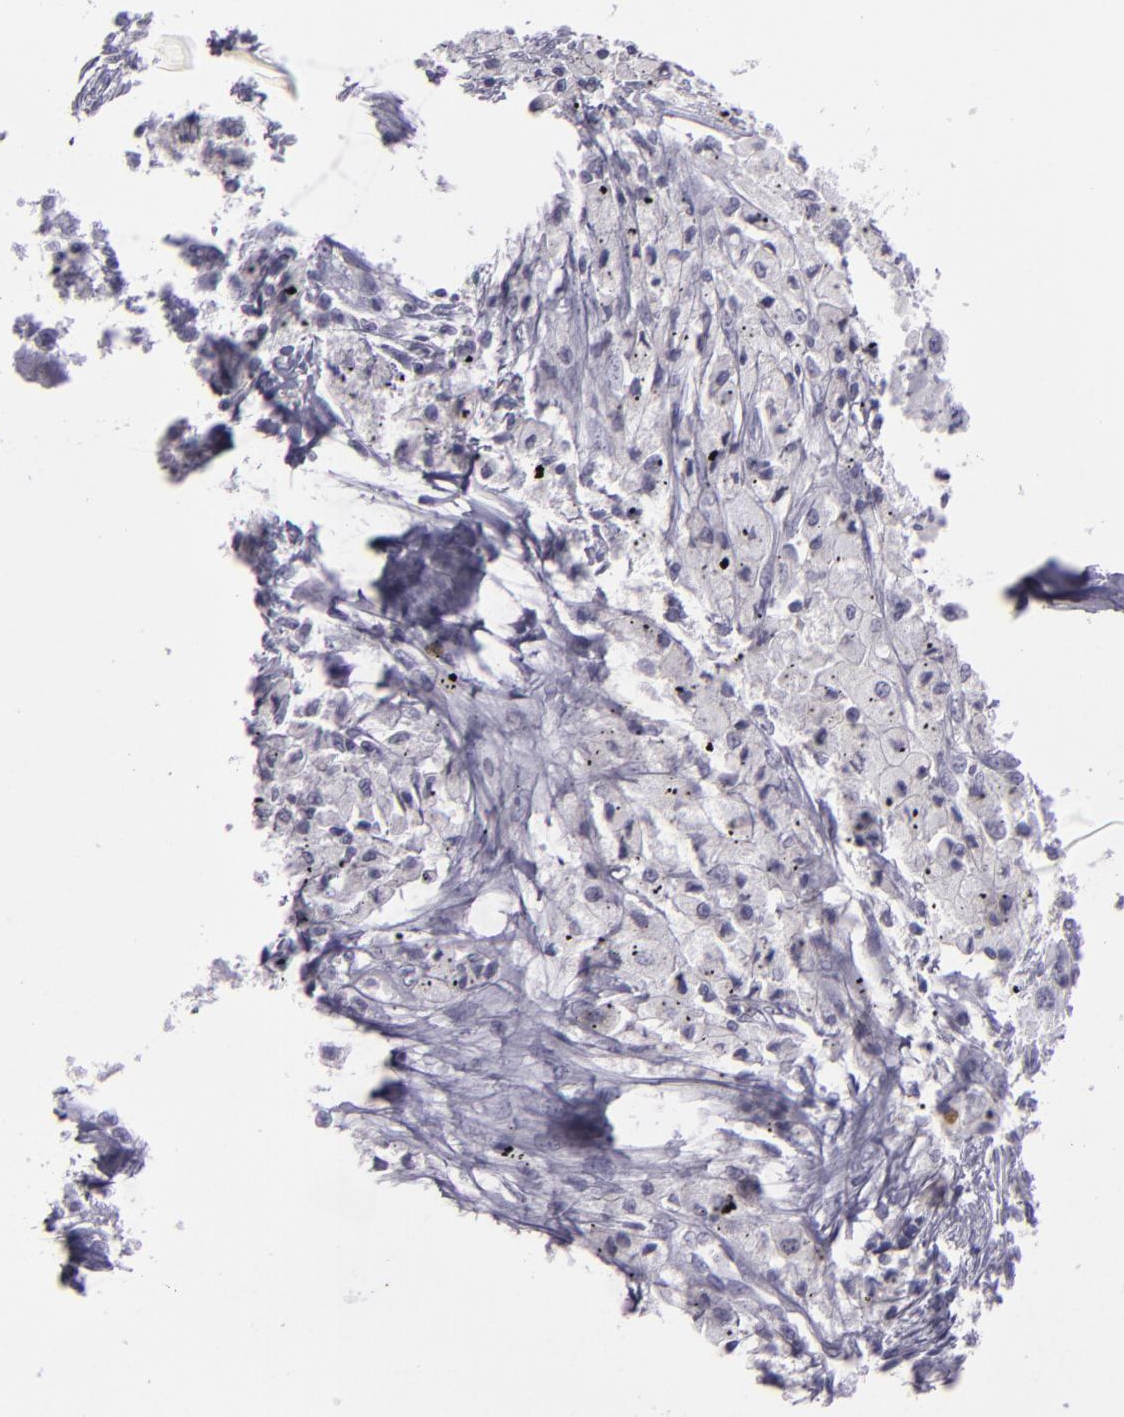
{"staining": {"intensity": "negative", "quantity": "none", "location": "none"}, "tissue": "lung cancer", "cell_type": "Tumor cells", "image_type": "cancer", "snomed": [{"axis": "morphology", "description": "Squamous cell carcinoma, NOS"}, {"axis": "topography", "description": "Lung"}], "caption": "Protein analysis of lung squamous cell carcinoma demonstrates no significant staining in tumor cells.", "gene": "MCM3", "patient": {"sex": "male", "age": 71}}